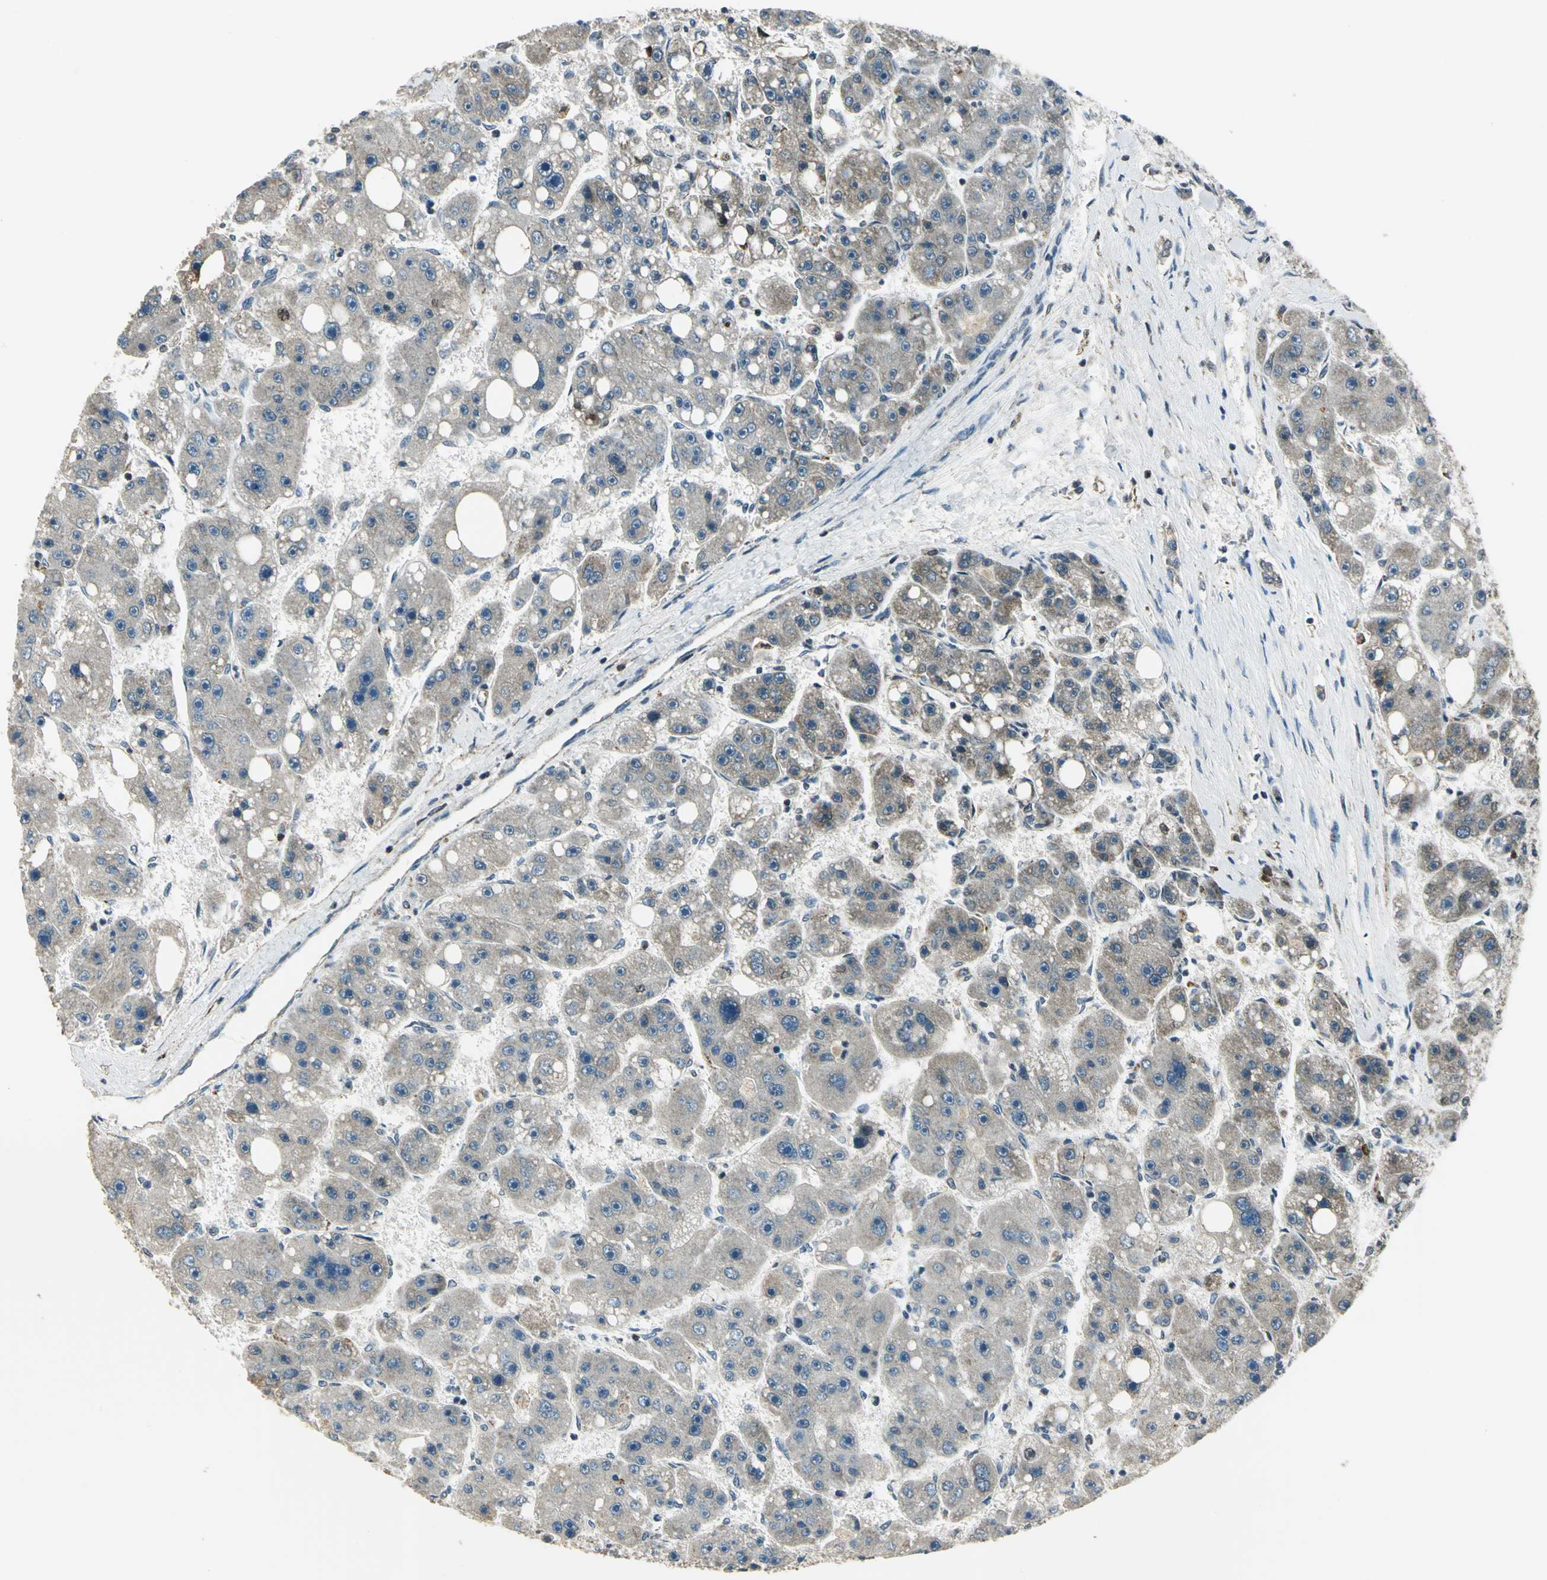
{"staining": {"intensity": "weak", "quantity": ">75%", "location": "cytoplasmic/membranous"}, "tissue": "liver cancer", "cell_type": "Tumor cells", "image_type": "cancer", "snomed": [{"axis": "morphology", "description": "Carcinoma, Hepatocellular, NOS"}, {"axis": "topography", "description": "Liver"}], "caption": "The histopathology image exhibits a brown stain indicating the presence of a protein in the cytoplasmic/membranous of tumor cells in liver hepatocellular carcinoma. Immunohistochemistry (ihc) stains the protein of interest in brown and the nuclei are stained blue.", "gene": "NUDT2", "patient": {"sex": "female", "age": 61}}